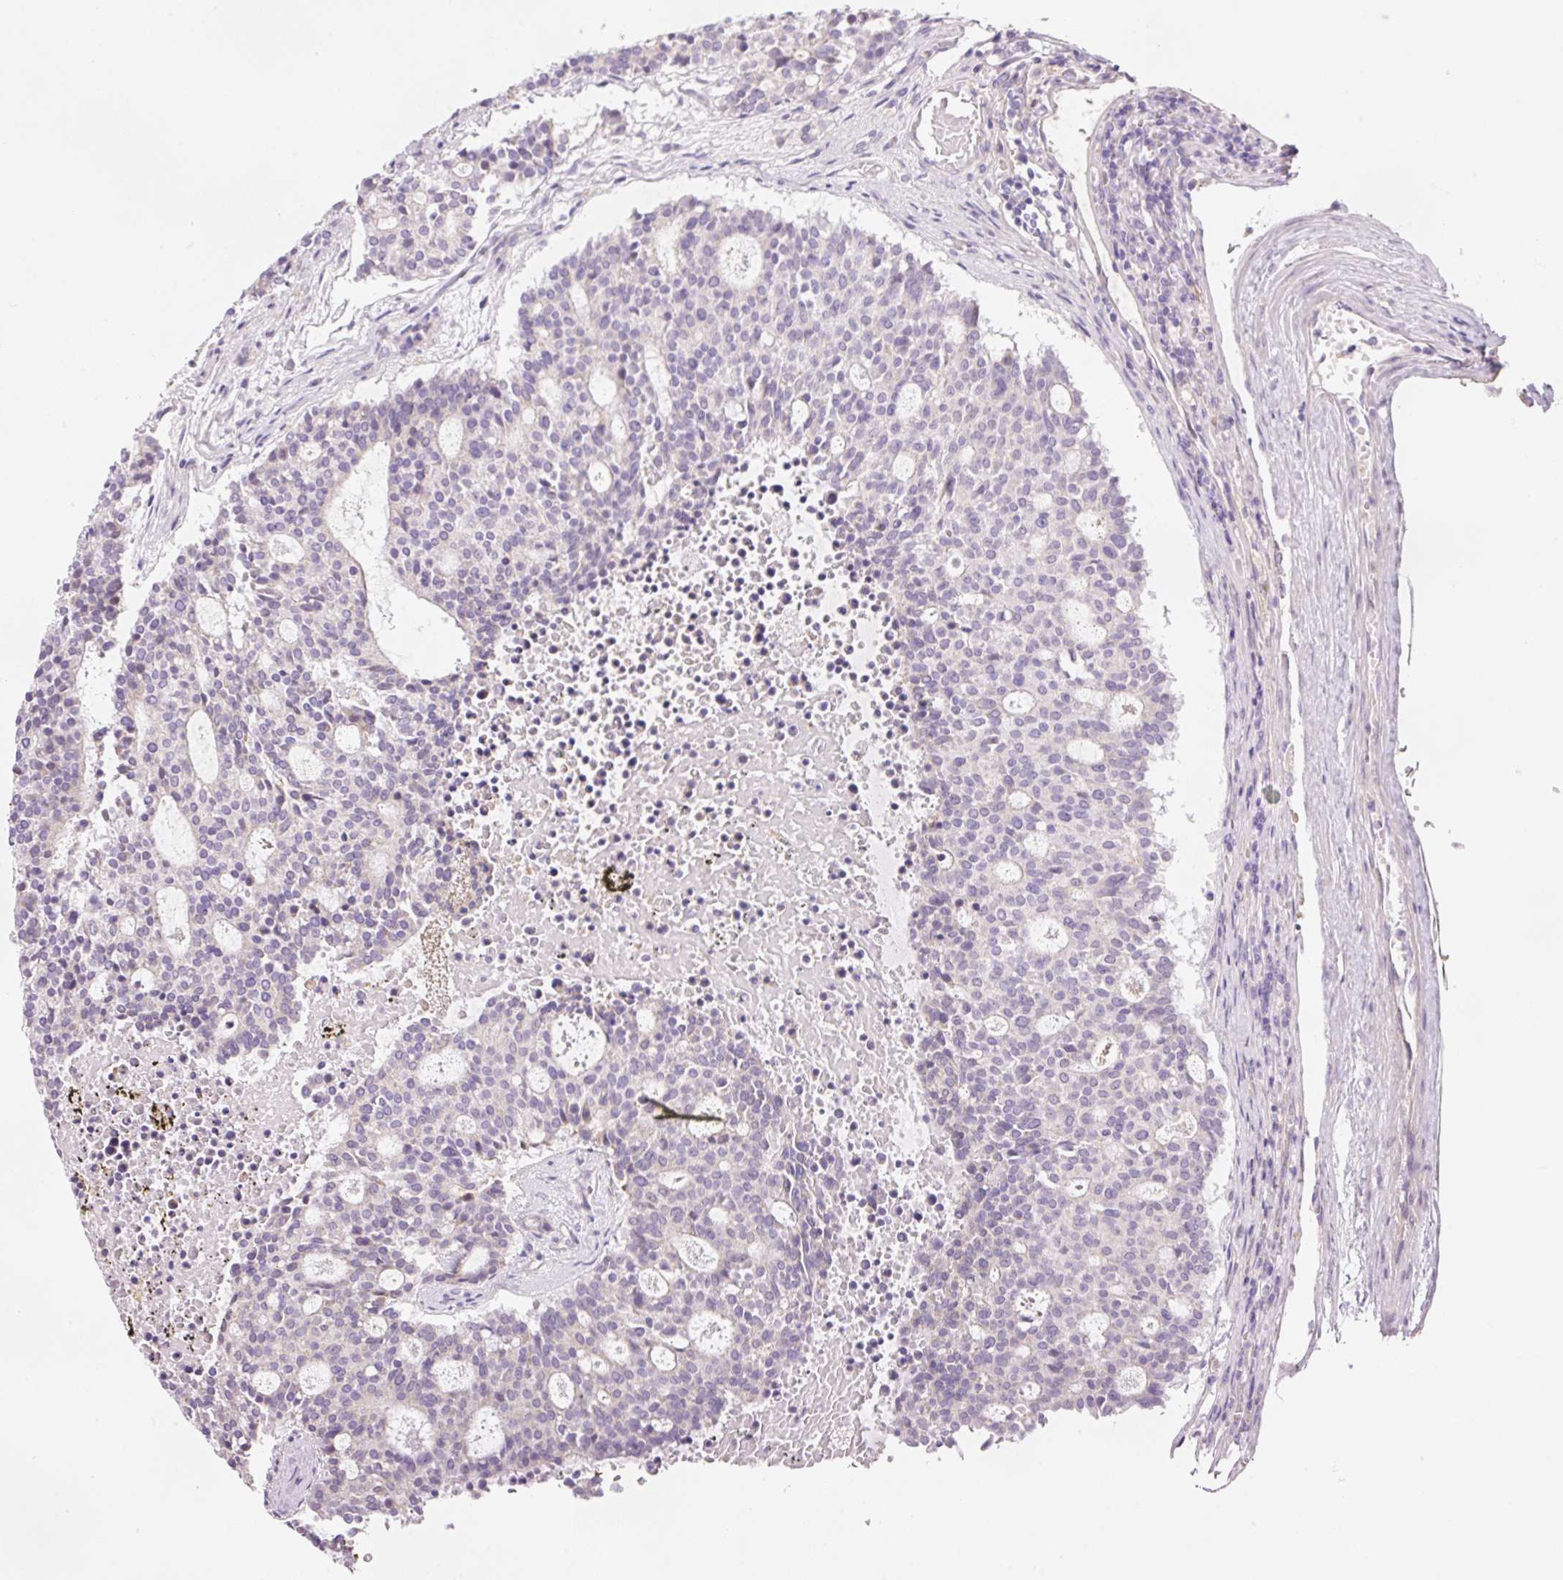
{"staining": {"intensity": "negative", "quantity": "none", "location": "none"}, "tissue": "carcinoid", "cell_type": "Tumor cells", "image_type": "cancer", "snomed": [{"axis": "morphology", "description": "Carcinoid, malignant, NOS"}, {"axis": "topography", "description": "Pancreas"}], "caption": "Immunohistochemistry of carcinoid demonstrates no expression in tumor cells. The staining was performed using DAB to visualize the protein expression in brown, while the nuclei were stained in blue with hematoxylin (Magnification: 20x).", "gene": "KPNA5", "patient": {"sex": "female", "age": 54}}